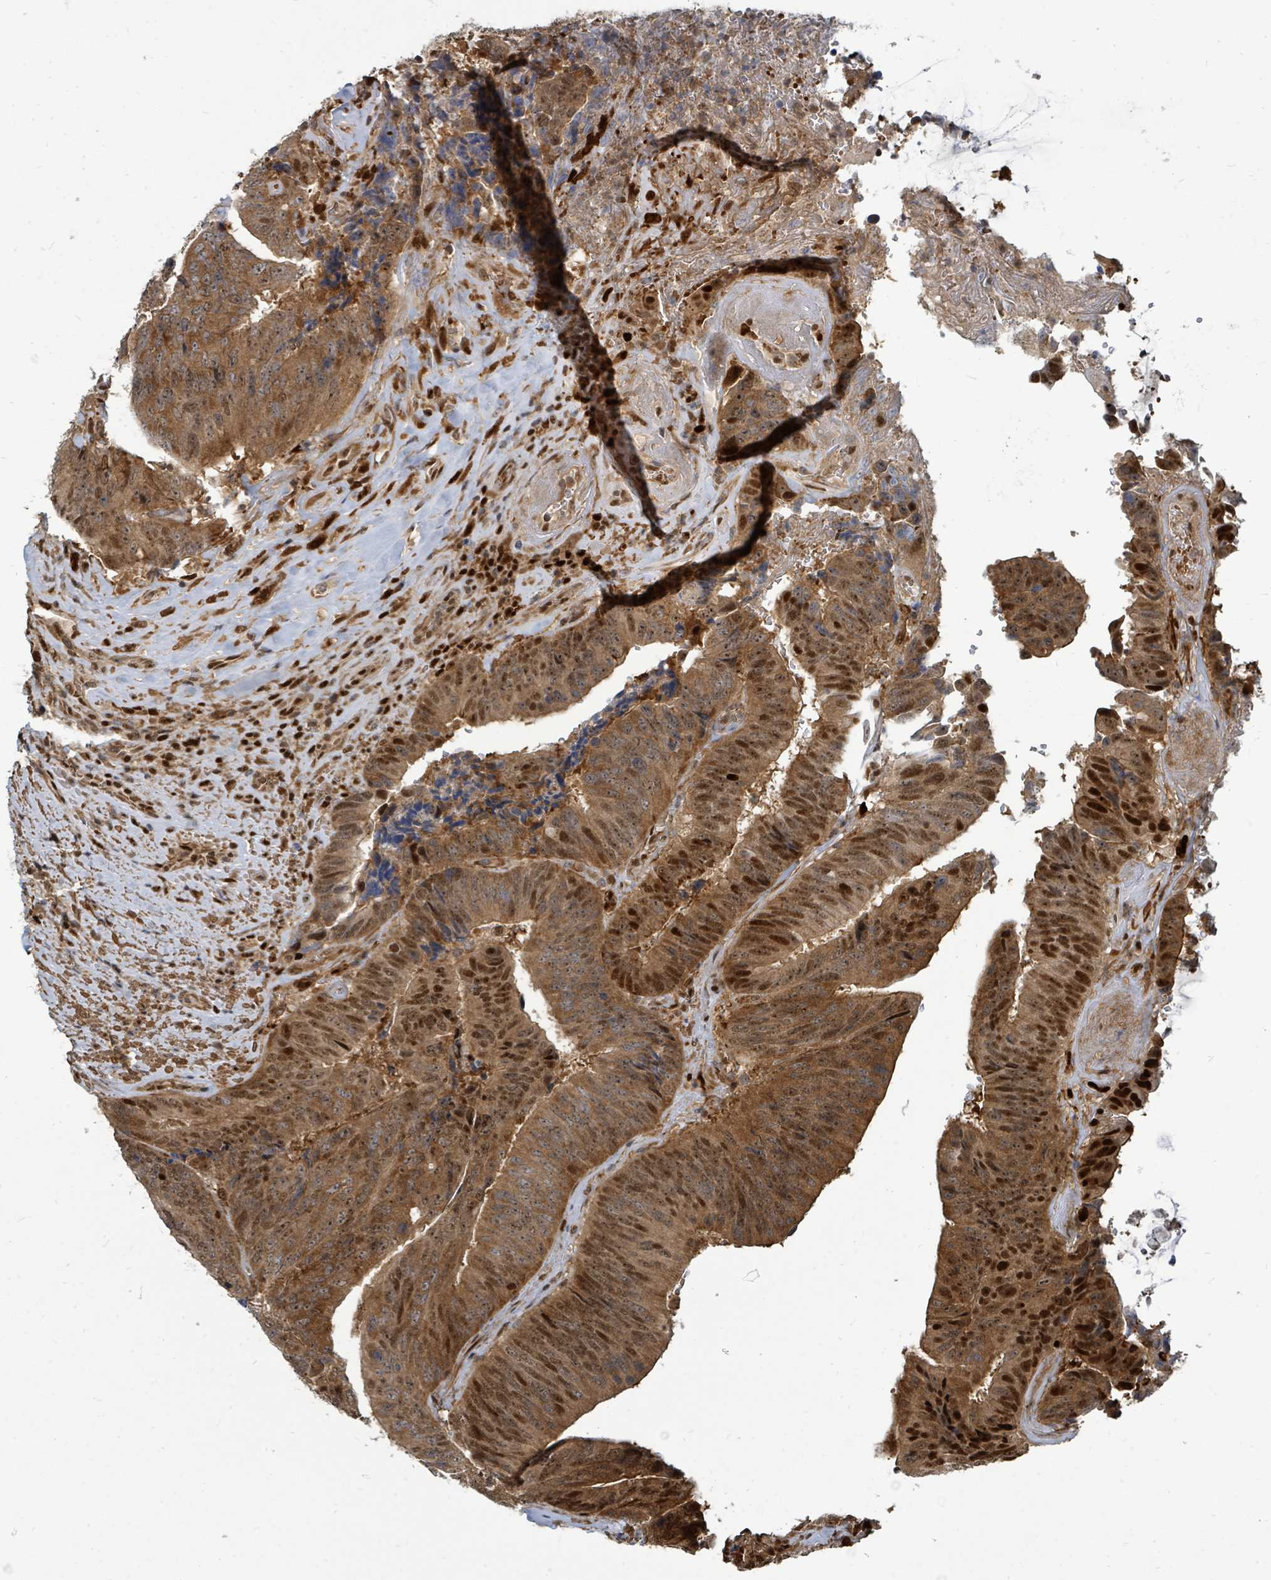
{"staining": {"intensity": "moderate", "quantity": ">75%", "location": "cytoplasmic/membranous,nuclear"}, "tissue": "colorectal cancer", "cell_type": "Tumor cells", "image_type": "cancer", "snomed": [{"axis": "morphology", "description": "Adenocarcinoma, NOS"}, {"axis": "topography", "description": "Rectum"}], "caption": "Human adenocarcinoma (colorectal) stained for a protein (brown) shows moderate cytoplasmic/membranous and nuclear positive staining in approximately >75% of tumor cells.", "gene": "TRDMT1", "patient": {"sex": "male", "age": 72}}